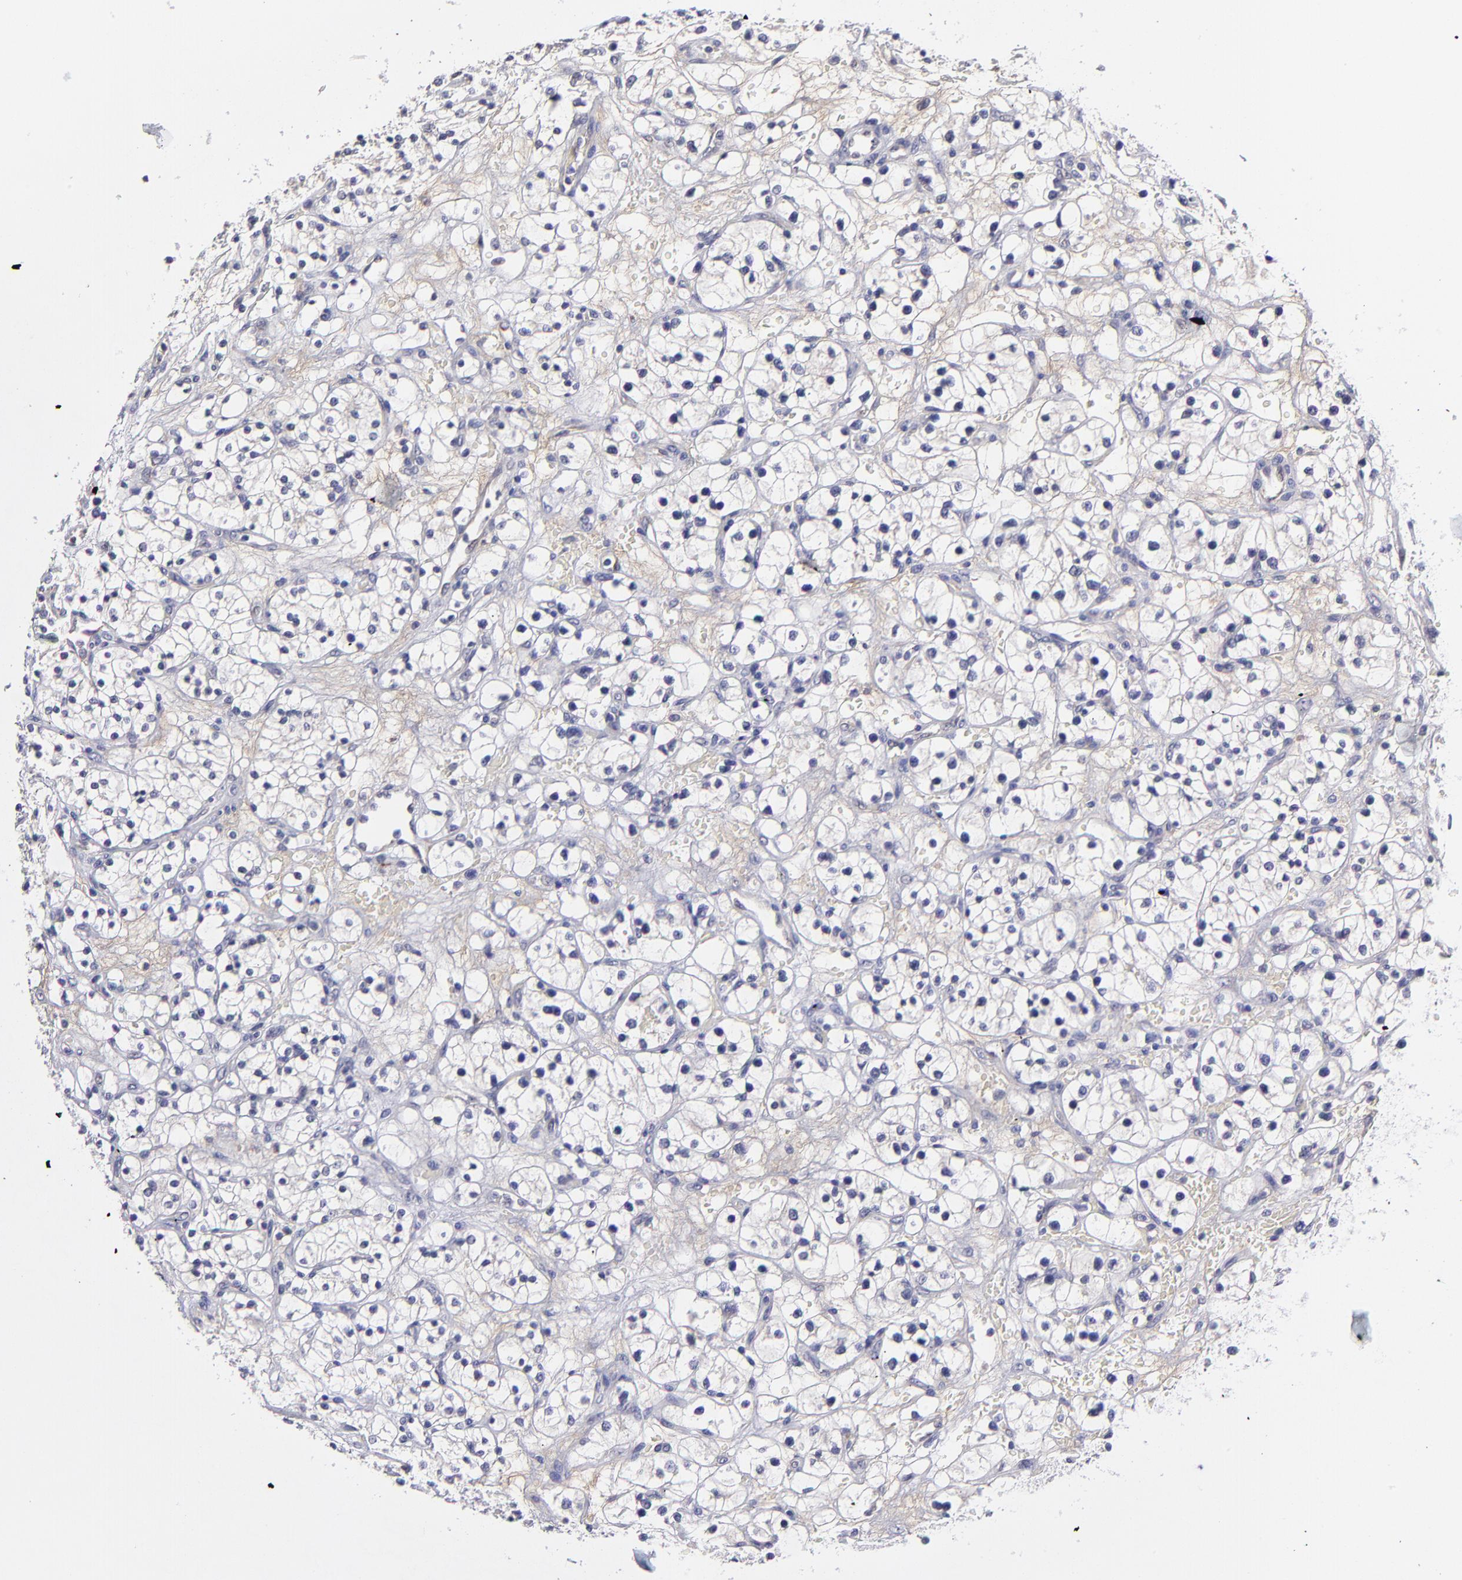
{"staining": {"intensity": "negative", "quantity": "none", "location": "none"}, "tissue": "renal cancer", "cell_type": "Tumor cells", "image_type": "cancer", "snomed": [{"axis": "morphology", "description": "Adenocarcinoma, NOS"}, {"axis": "topography", "description": "Kidney"}], "caption": "Immunohistochemistry image of renal cancer (adenocarcinoma) stained for a protein (brown), which displays no expression in tumor cells.", "gene": "BTG2", "patient": {"sex": "female", "age": 60}}